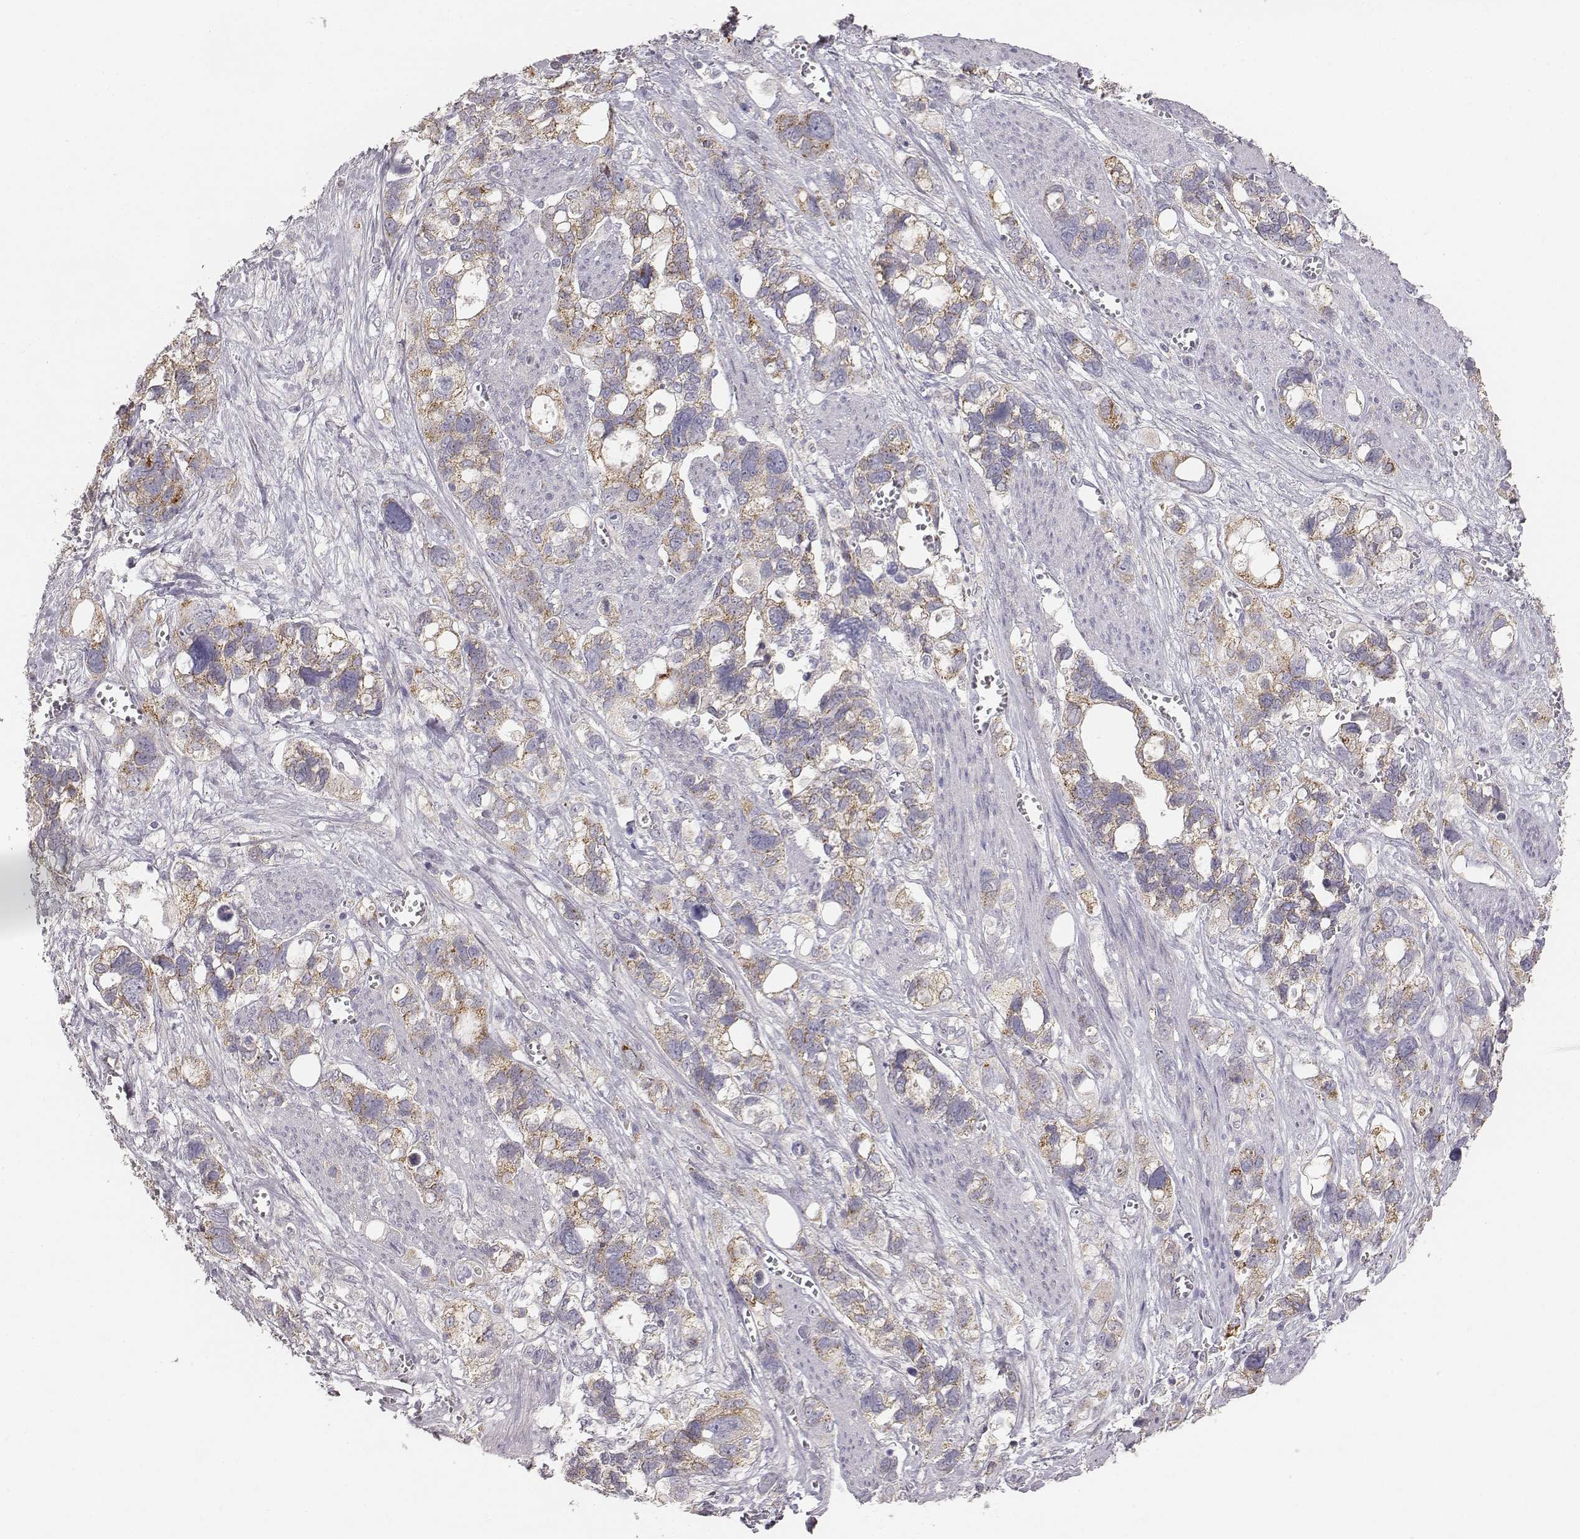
{"staining": {"intensity": "moderate", "quantity": ">75%", "location": "cytoplasmic/membranous"}, "tissue": "stomach cancer", "cell_type": "Tumor cells", "image_type": "cancer", "snomed": [{"axis": "morphology", "description": "Adenocarcinoma, NOS"}, {"axis": "topography", "description": "Stomach, upper"}], "caption": "Protein expression analysis of human stomach cancer reveals moderate cytoplasmic/membranous positivity in approximately >75% of tumor cells.", "gene": "ABCD3", "patient": {"sex": "female", "age": 81}}